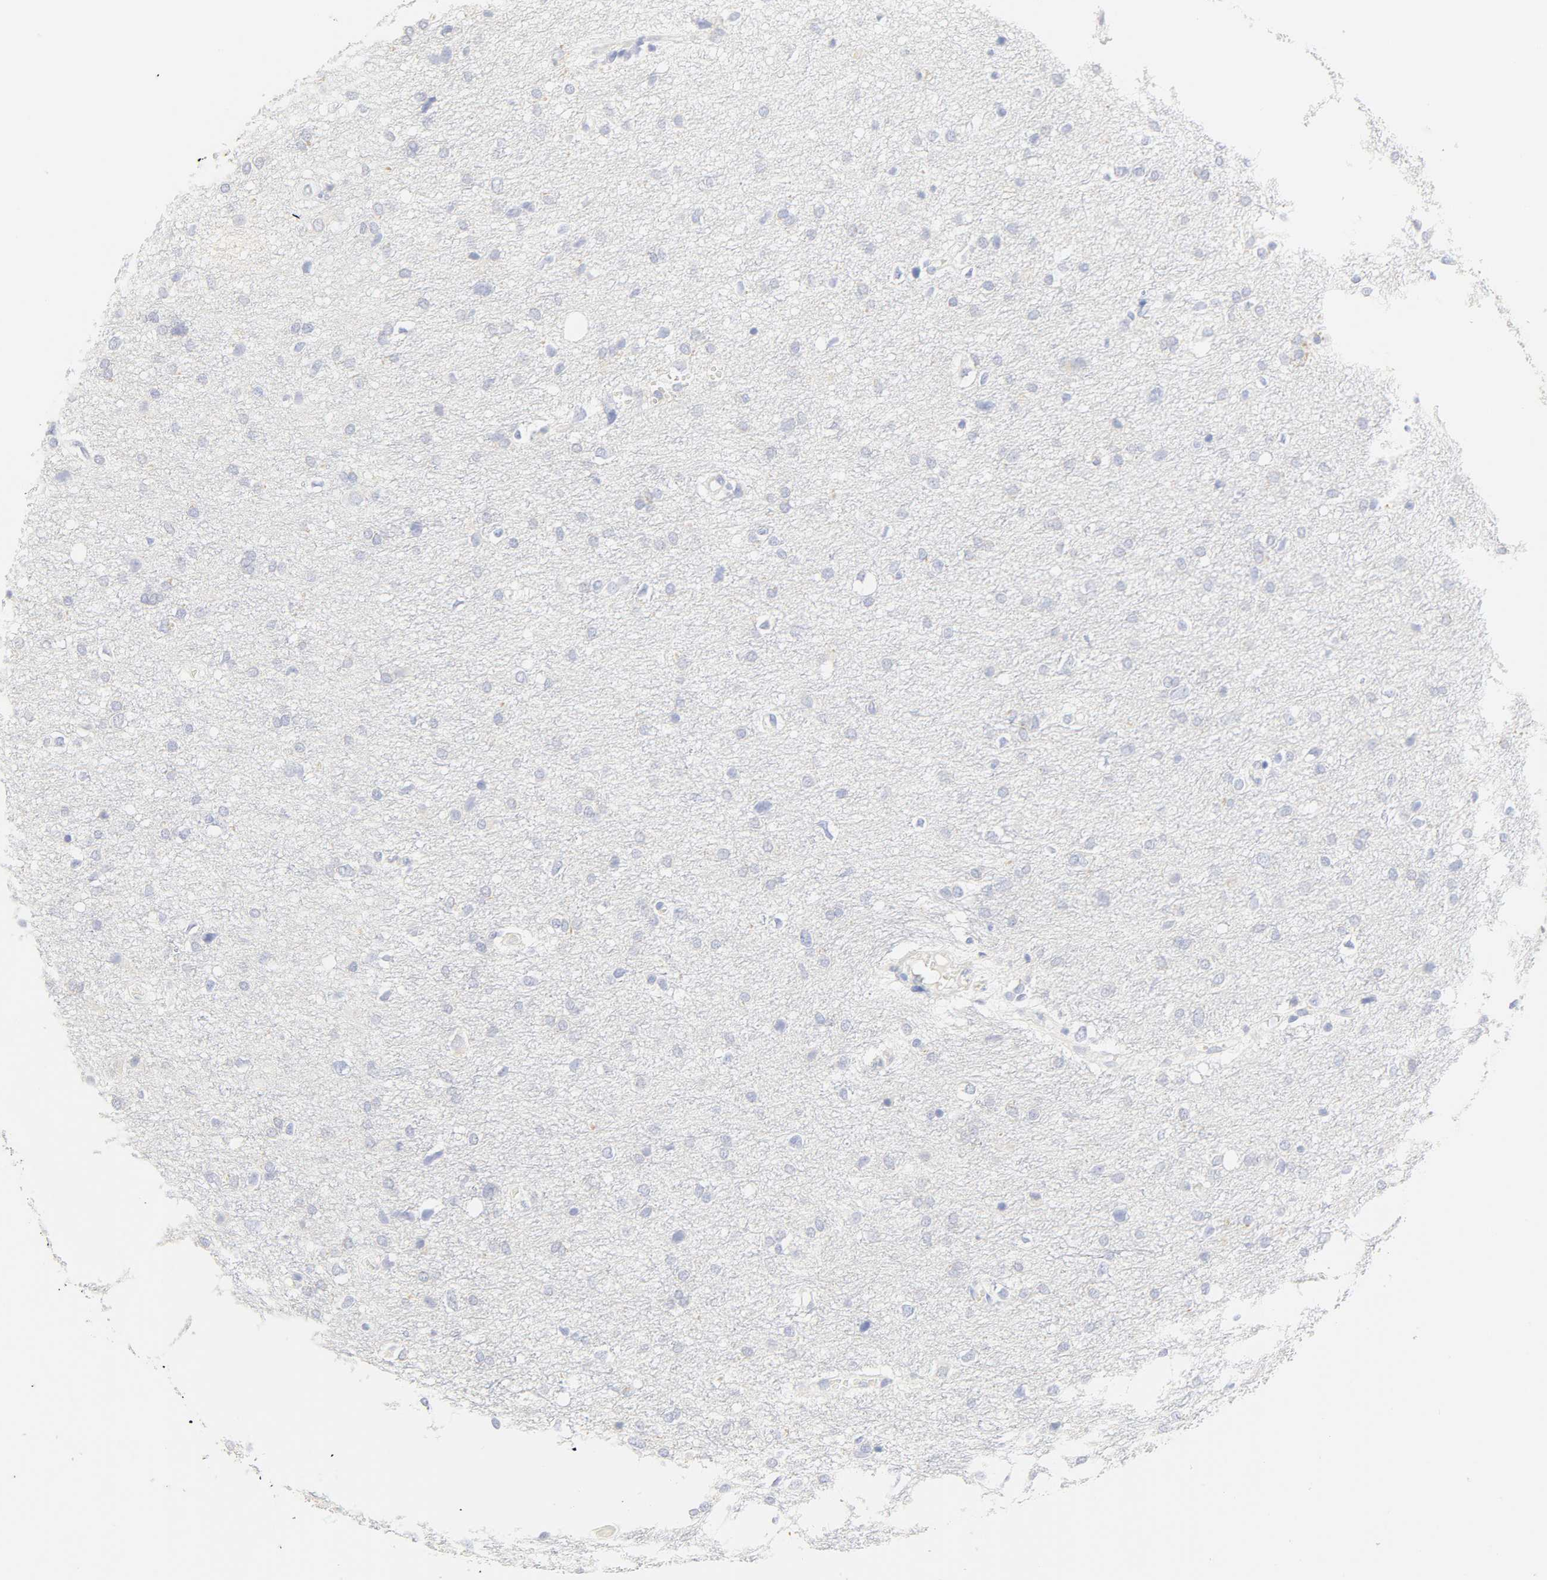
{"staining": {"intensity": "negative", "quantity": "none", "location": "none"}, "tissue": "glioma", "cell_type": "Tumor cells", "image_type": "cancer", "snomed": [{"axis": "morphology", "description": "Glioma, malignant, High grade"}, {"axis": "topography", "description": "Brain"}], "caption": "High magnification brightfield microscopy of malignant high-grade glioma stained with DAB (brown) and counterstained with hematoxylin (blue): tumor cells show no significant positivity. Nuclei are stained in blue.", "gene": "SLCO1B3", "patient": {"sex": "female", "age": 59}}